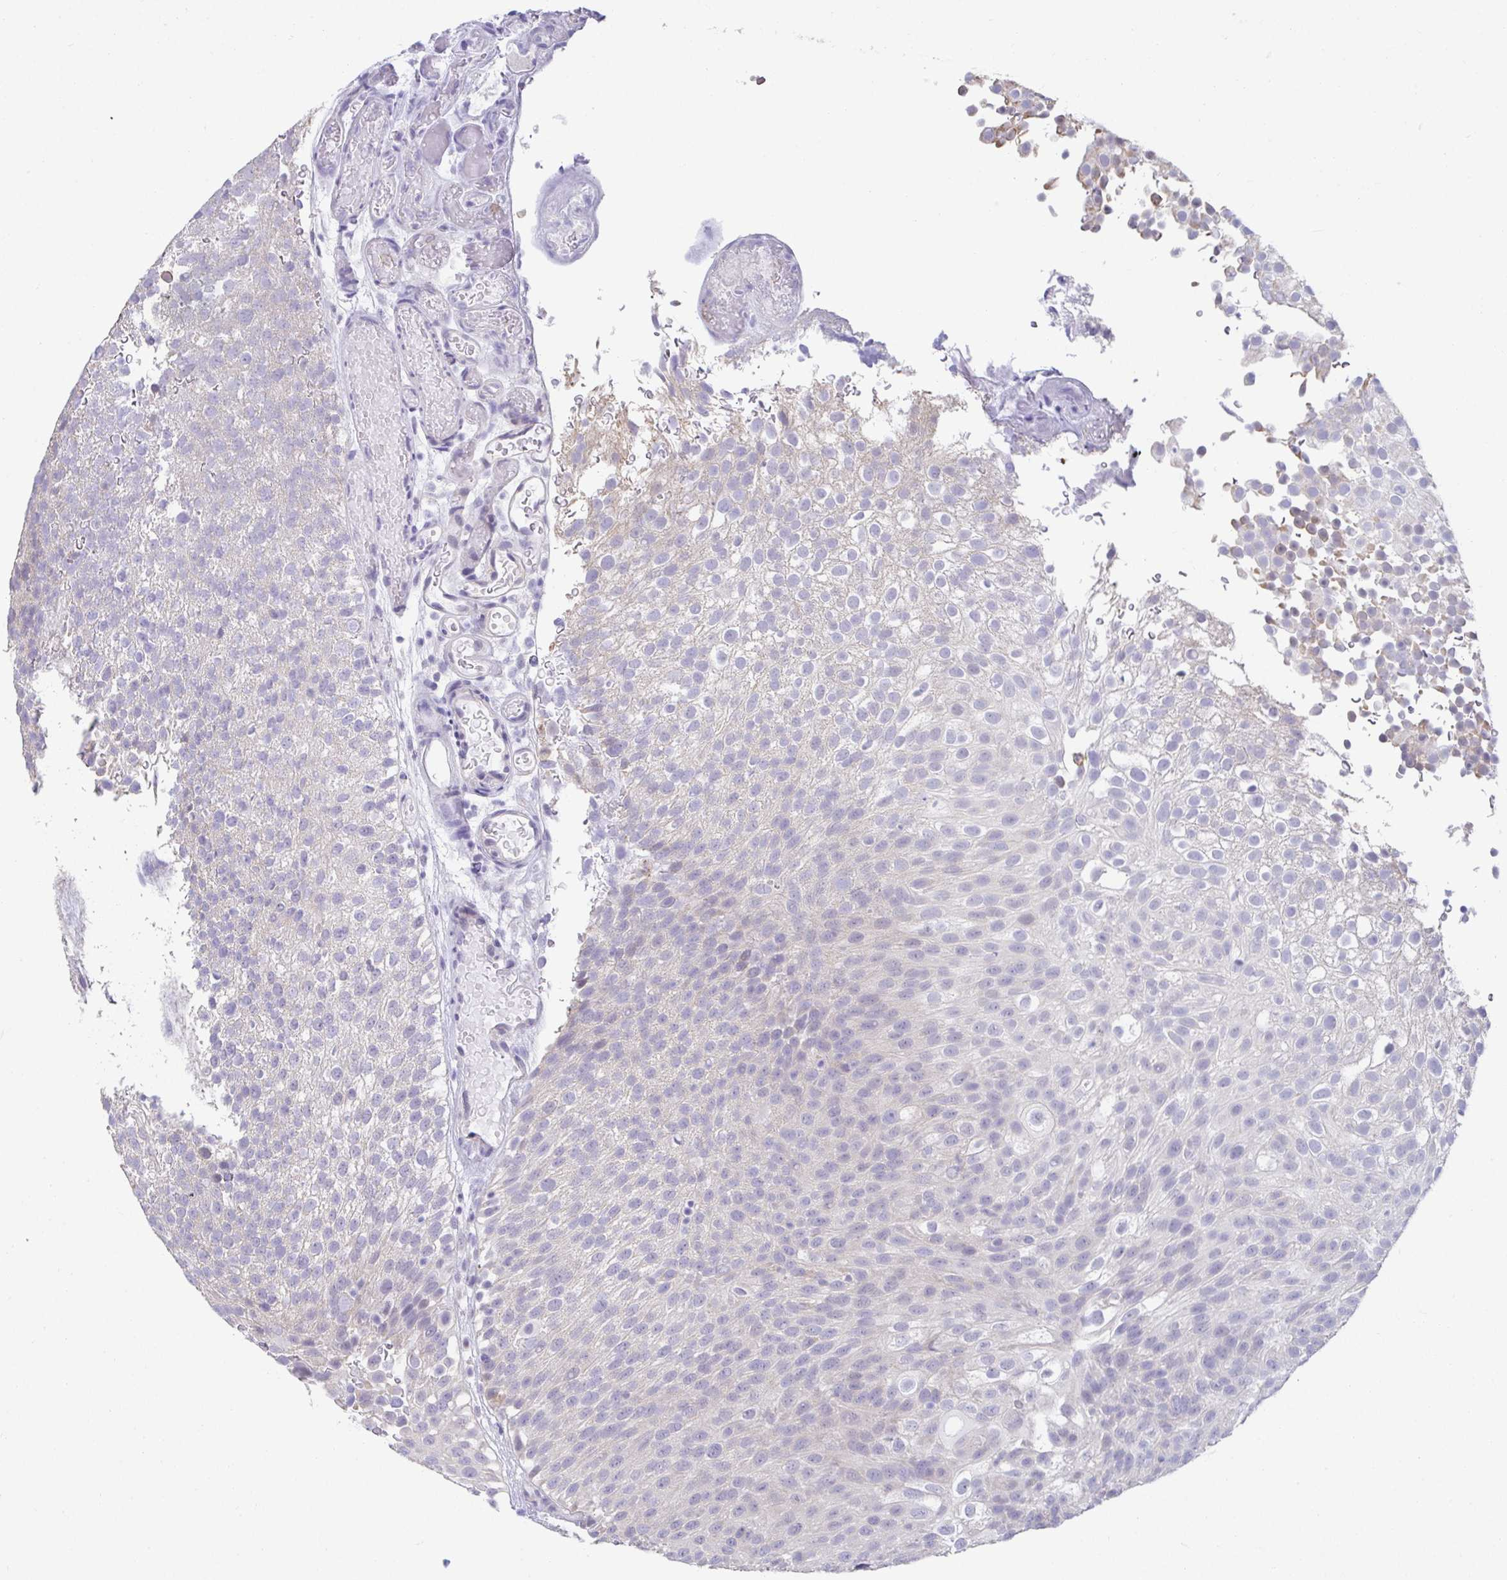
{"staining": {"intensity": "negative", "quantity": "none", "location": "none"}, "tissue": "urothelial cancer", "cell_type": "Tumor cells", "image_type": "cancer", "snomed": [{"axis": "morphology", "description": "Urothelial carcinoma, Low grade"}, {"axis": "topography", "description": "Urinary bladder"}], "caption": "Tumor cells are negative for protein expression in human urothelial cancer. The staining is performed using DAB brown chromogen with nuclei counter-stained in using hematoxylin.", "gene": "CXCR1", "patient": {"sex": "male", "age": 78}}